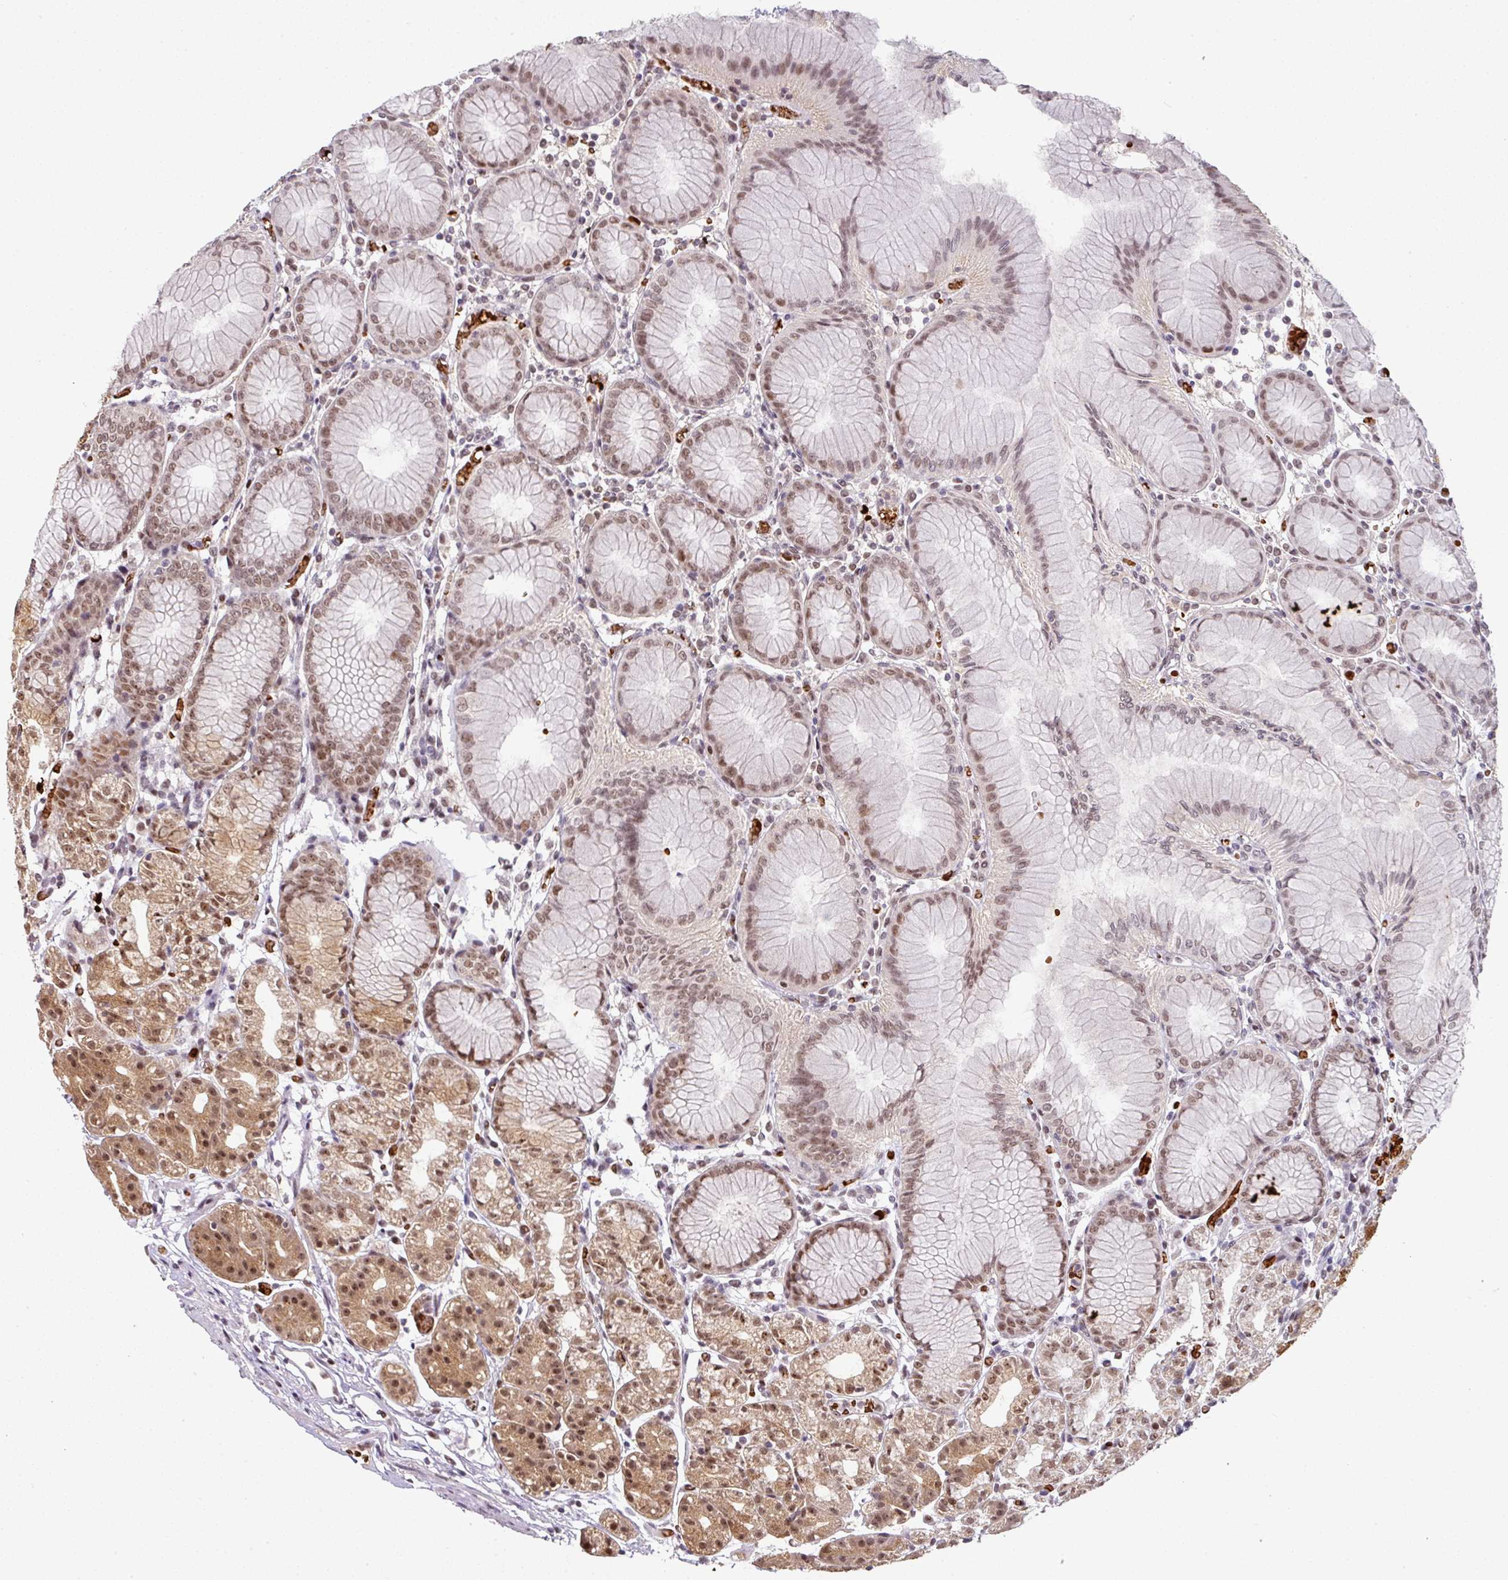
{"staining": {"intensity": "moderate", "quantity": "25%-75%", "location": "cytoplasmic/membranous,nuclear"}, "tissue": "stomach", "cell_type": "Glandular cells", "image_type": "normal", "snomed": [{"axis": "morphology", "description": "Normal tissue, NOS"}, {"axis": "topography", "description": "Stomach"}], "caption": "Protein staining reveals moderate cytoplasmic/membranous,nuclear positivity in about 25%-75% of glandular cells in benign stomach. (Brightfield microscopy of DAB IHC at high magnification).", "gene": "NEIL1", "patient": {"sex": "female", "age": 57}}